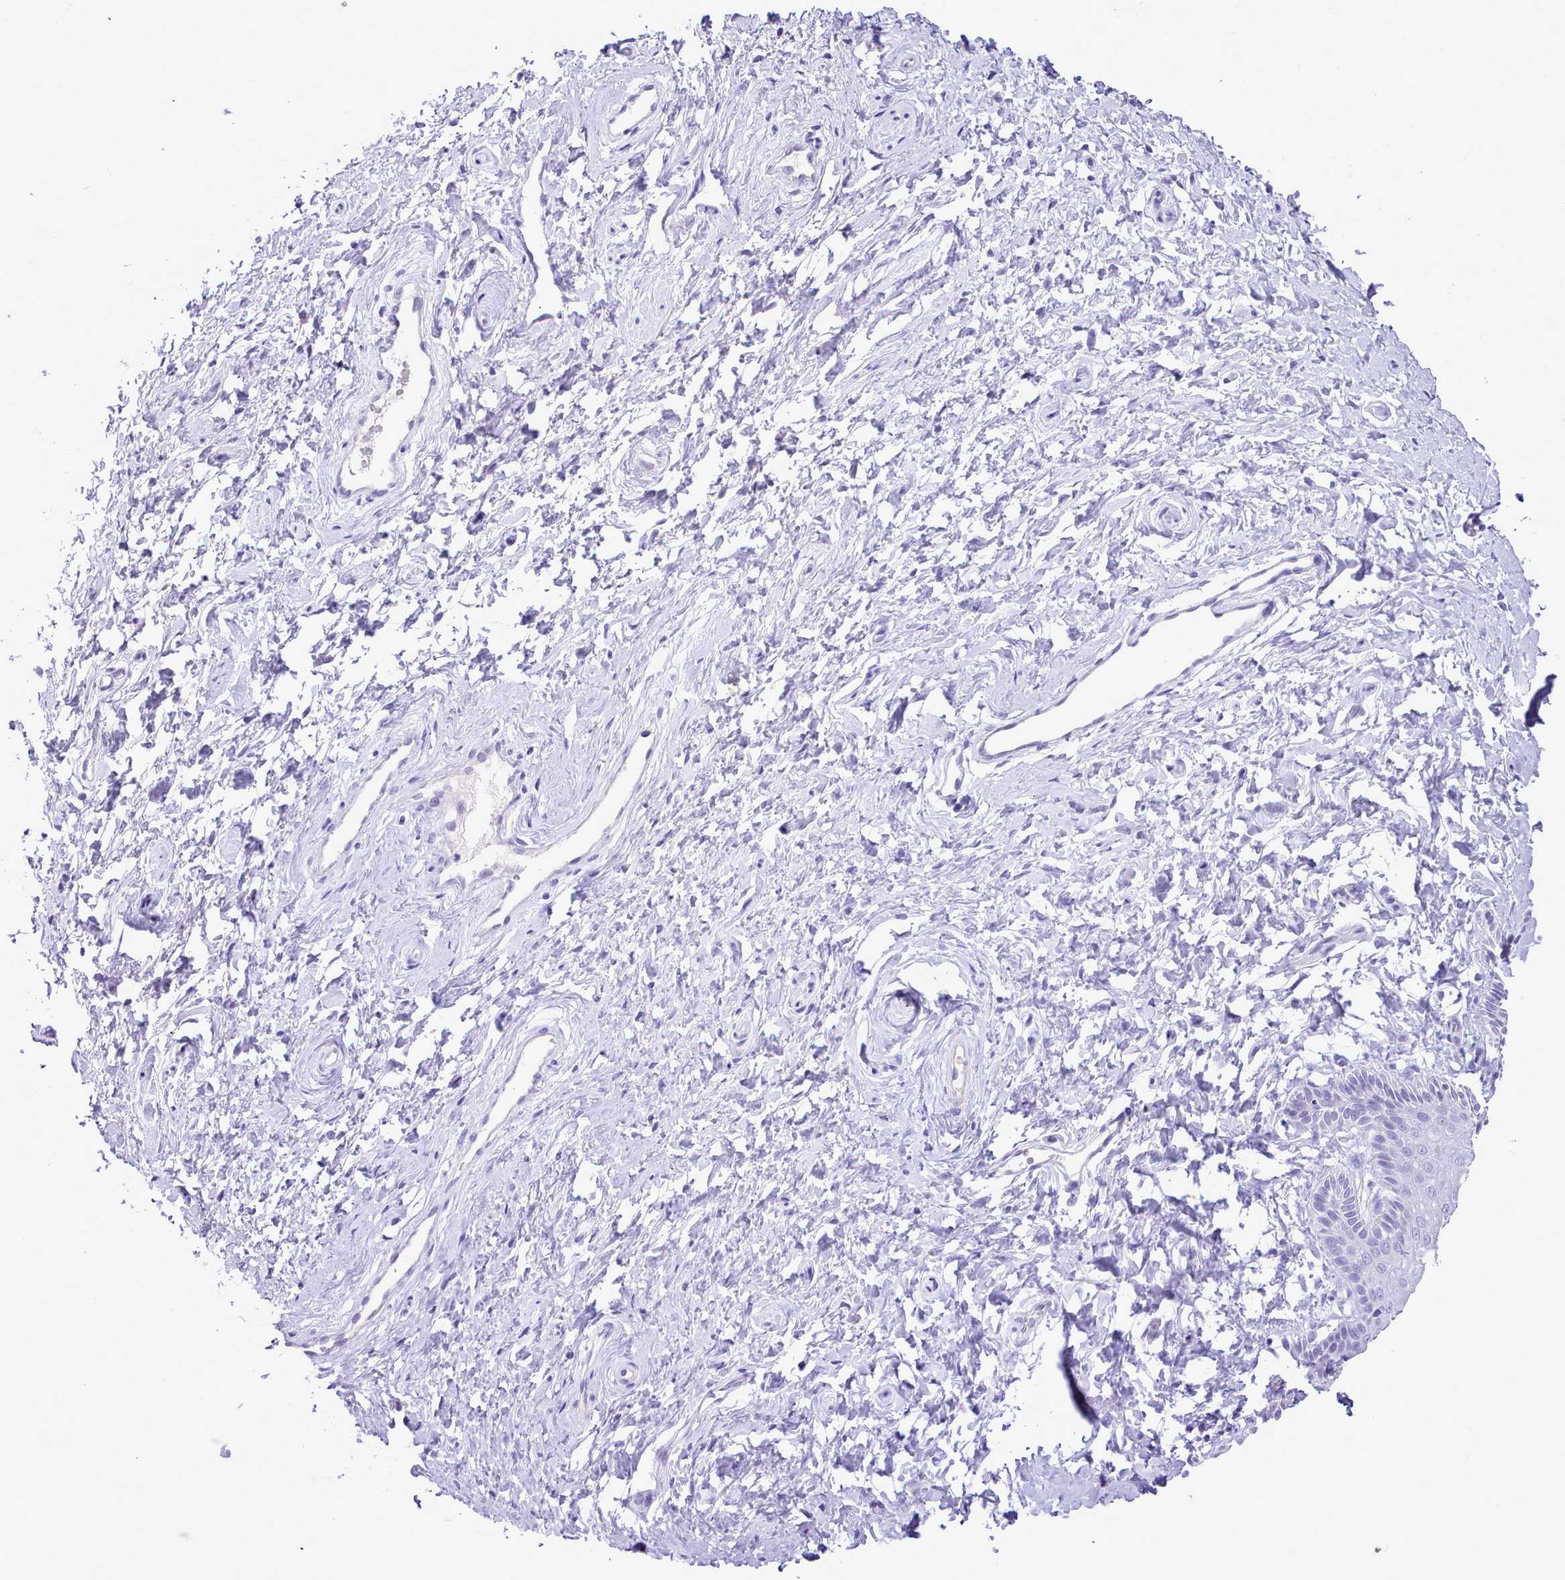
{"staining": {"intensity": "negative", "quantity": "none", "location": "none"}, "tissue": "vagina", "cell_type": "Squamous epithelial cells", "image_type": "normal", "snomed": [{"axis": "morphology", "description": "Normal tissue, NOS"}, {"axis": "topography", "description": "Vagina"}, {"axis": "topography", "description": "Cervix"}], "caption": "Immunohistochemistry histopathology image of benign vagina: human vagina stained with DAB (3,3'-diaminobenzidine) demonstrates no significant protein expression in squamous epithelial cells.", "gene": "LRRC37A2", "patient": {"sex": "female", "age": 40}}